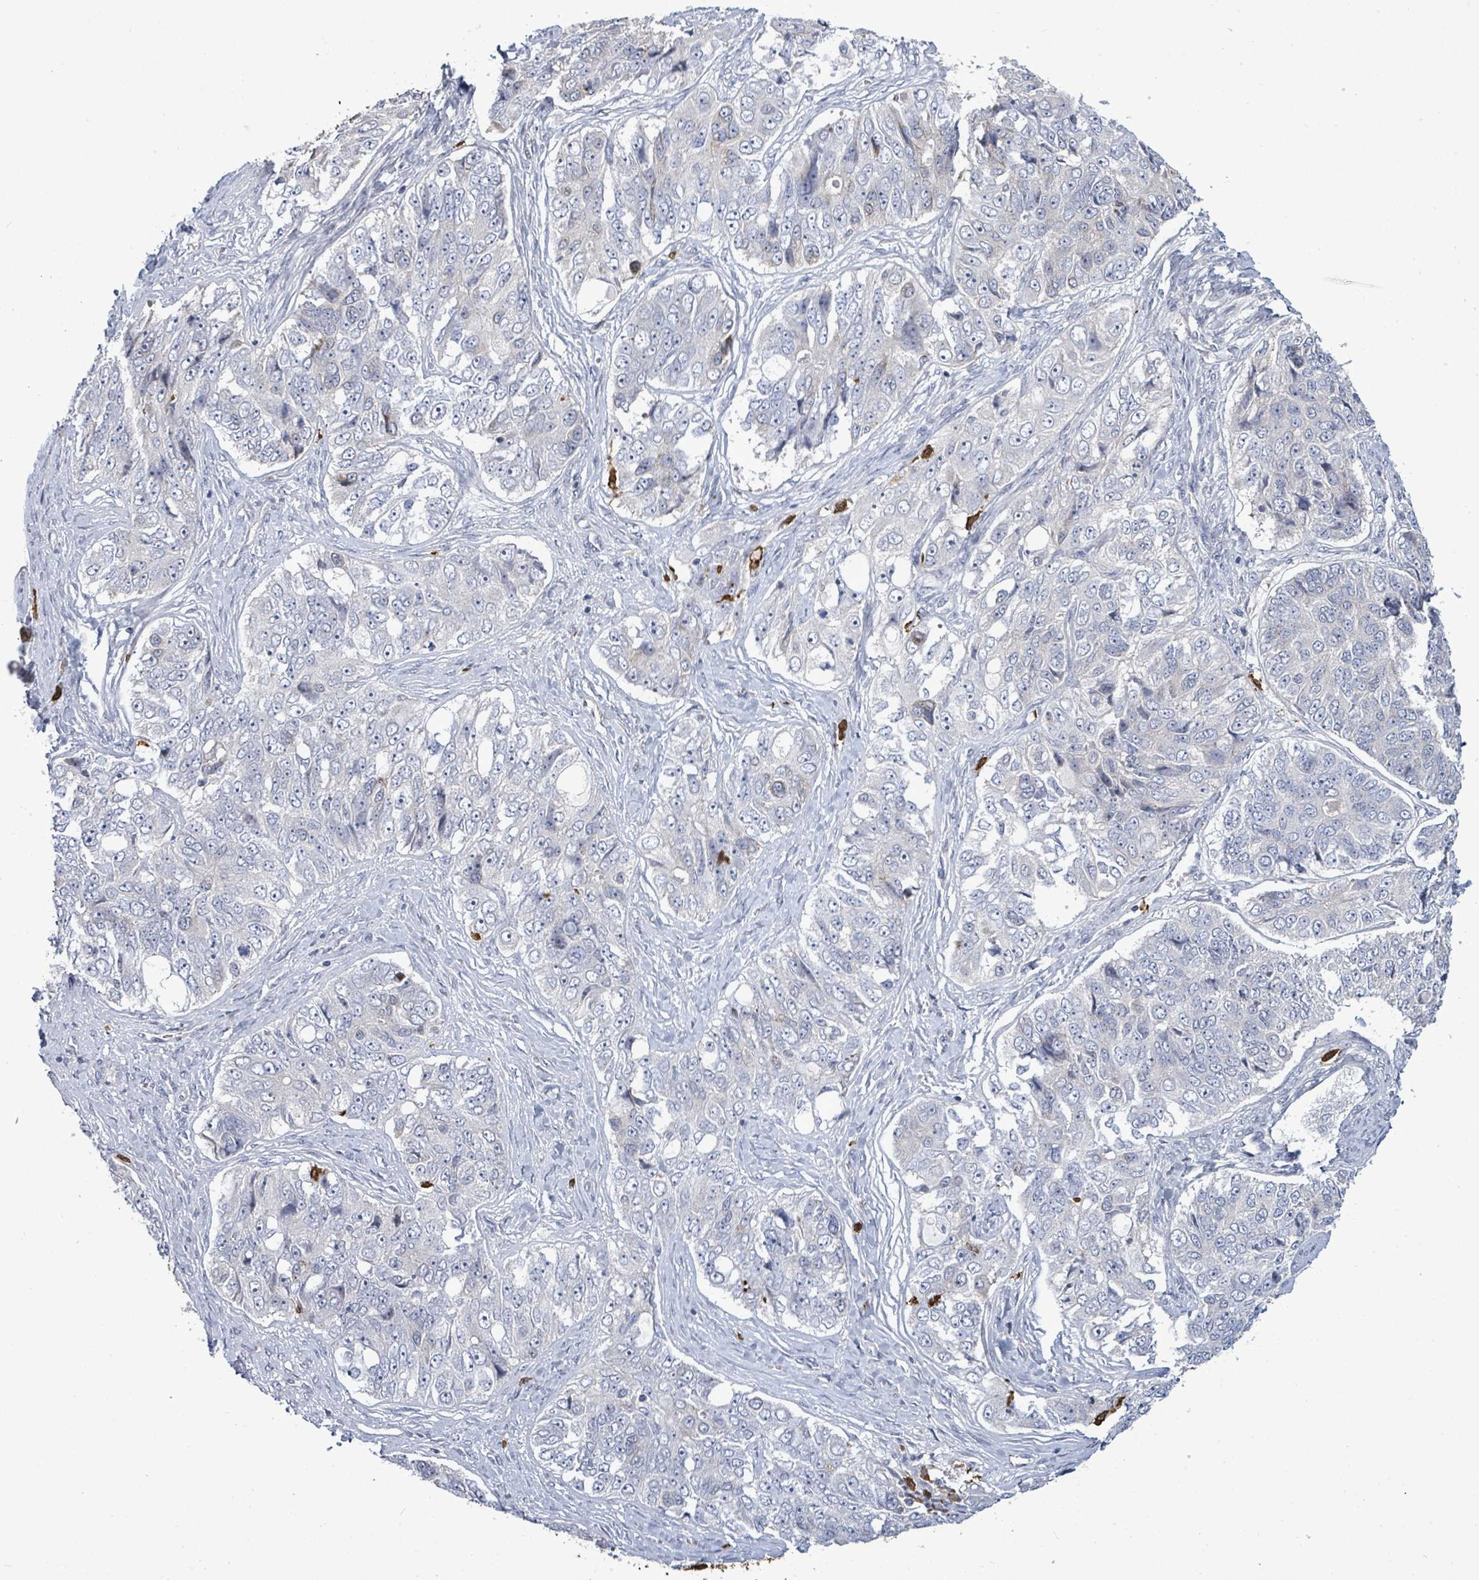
{"staining": {"intensity": "negative", "quantity": "none", "location": "none"}, "tissue": "ovarian cancer", "cell_type": "Tumor cells", "image_type": "cancer", "snomed": [{"axis": "morphology", "description": "Carcinoma, endometroid"}, {"axis": "topography", "description": "Ovary"}], "caption": "Tumor cells are negative for protein expression in human ovarian cancer (endometroid carcinoma).", "gene": "FAM210A", "patient": {"sex": "female", "age": 51}}